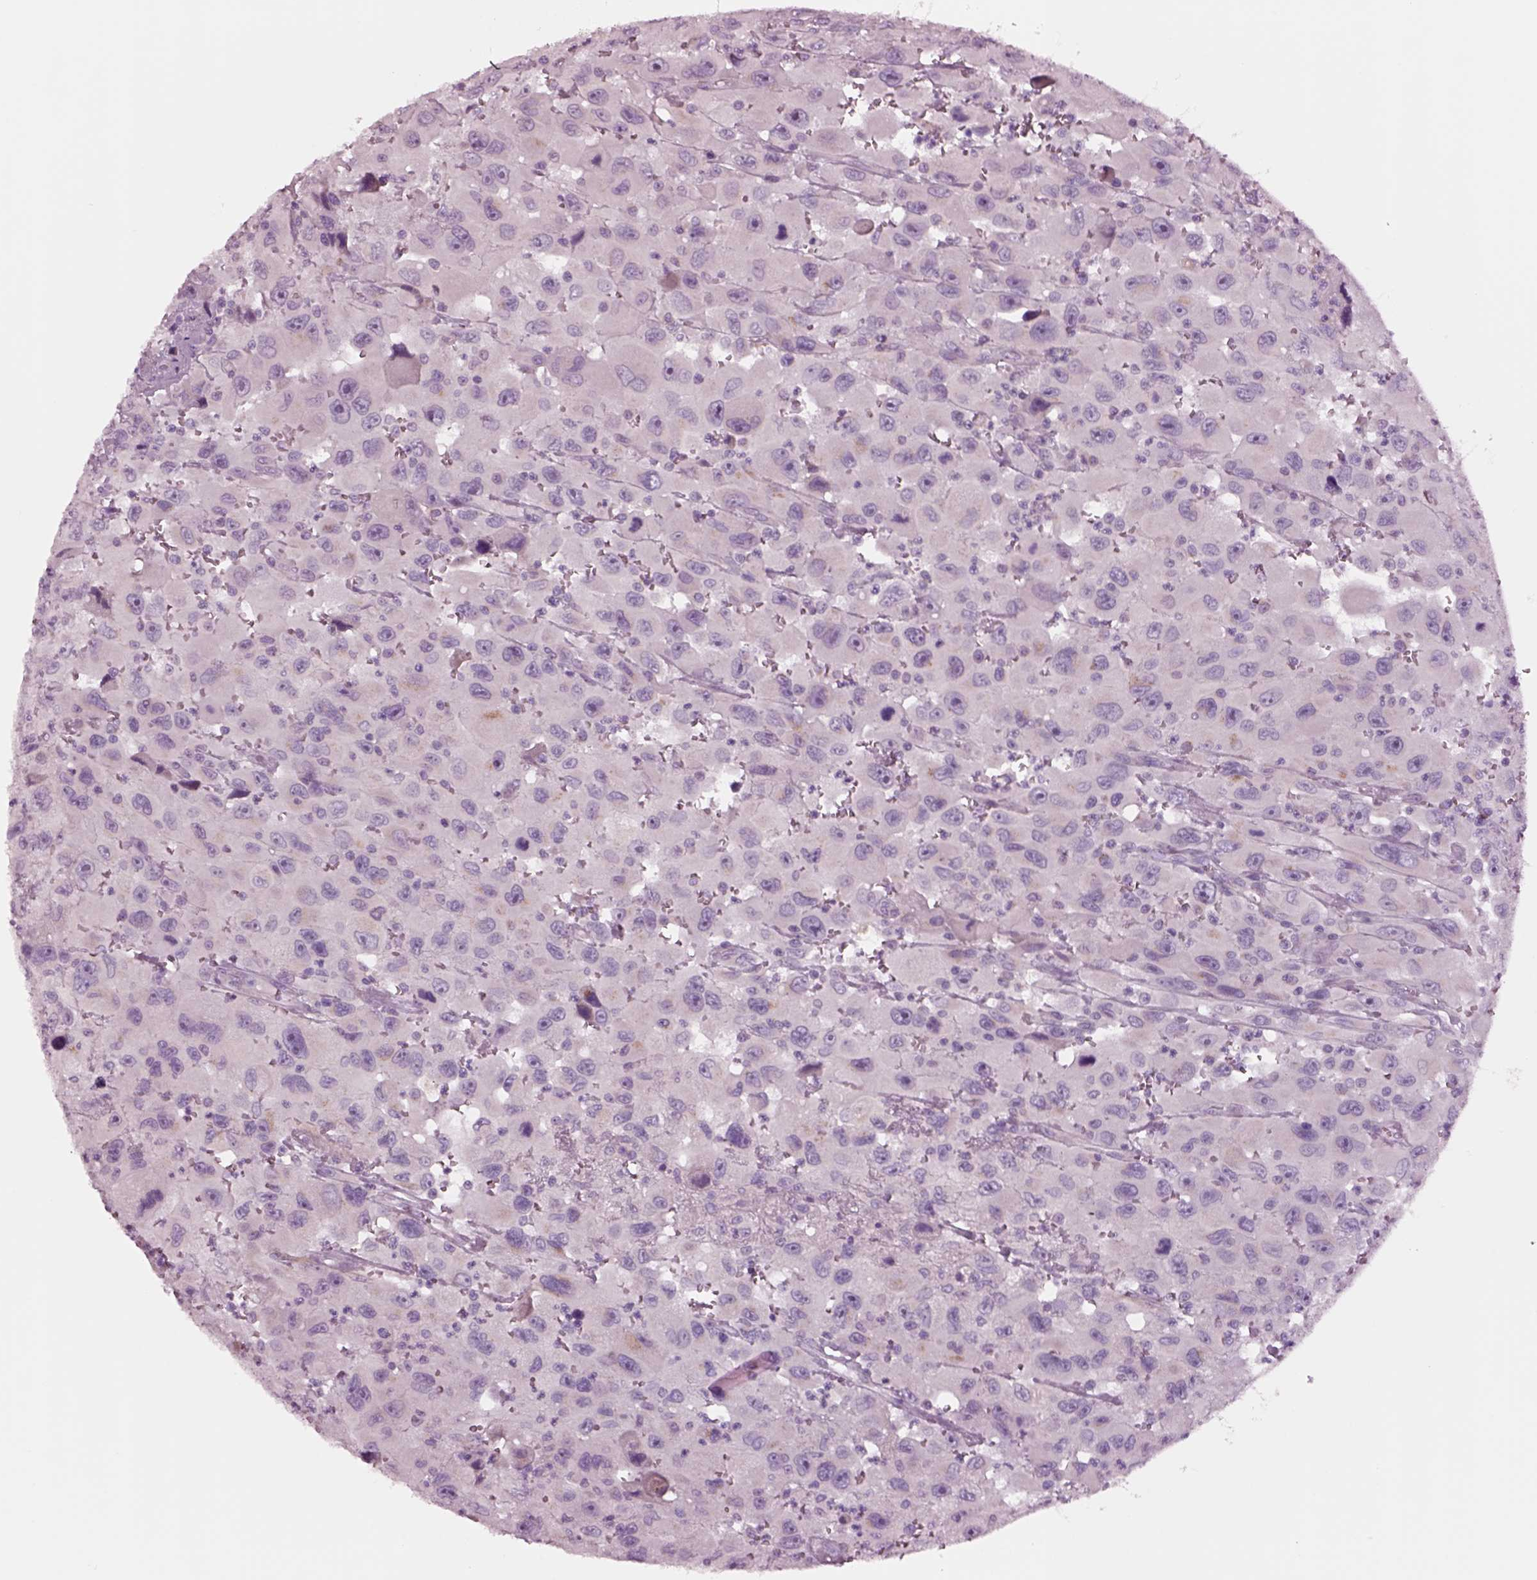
{"staining": {"intensity": "negative", "quantity": "none", "location": "none"}, "tissue": "head and neck cancer", "cell_type": "Tumor cells", "image_type": "cancer", "snomed": [{"axis": "morphology", "description": "Squamous cell carcinoma, NOS"}, {"axis": "morphology", "description": "Squamous cell carcinoma, metastatic, NOS"}, {"axis": "topography", "description": "Oral tissue"}, {"axis": "topography", "description": "Head-Neck"}], "caption": "A histopathology image of squamous cell carcinoma (head and neck) stained for a protein reveals no brown staining in tumor cells.", "gene": "NMRK2", "patient": {"sex": "female", "age": 85}}